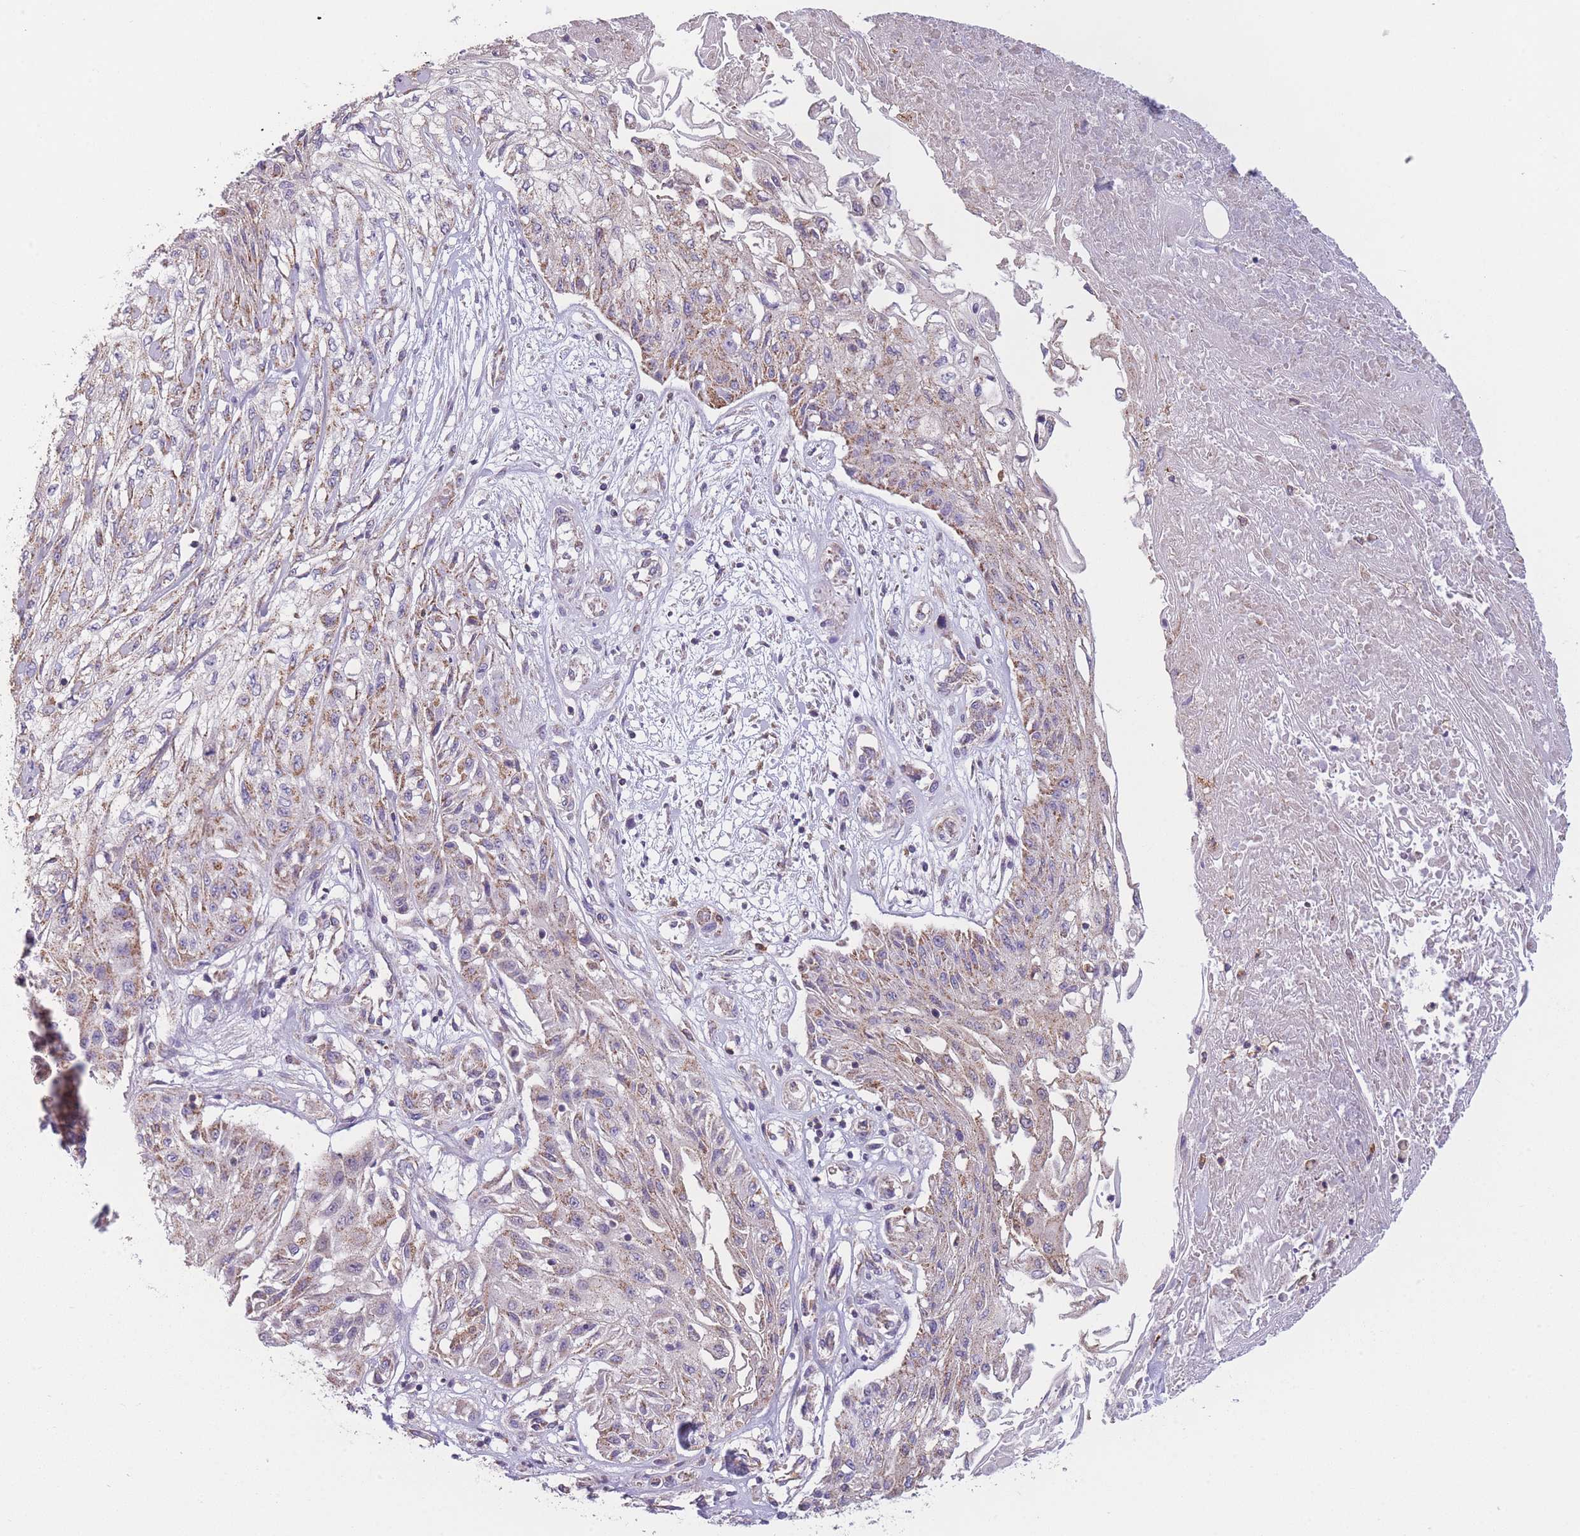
{"staining": {"intensity": "moderate", "quantity": "25%-75%", "location": "cytoplasmic/membranous"}, "tissue": "skin cancer", "cell_type": "Tumor cells", "image_type": "cancer", "snomed": [{"axis": "morphology", "description": "Squamous cell carcinoma, NOS"}, {"axis": "morphology", "description": "Squamous cell carcinoma, metastatic, NOS"}, {"axis": "topography", "description": "Skin"}, {"axis": "topography", "description": "Lymph node"}], "caption": "This histopathology image shows skin squamous cell carcinoma stained with immunohistochemistry to label a protein in brown. The cytoplasmic/membranous of tumor cells show moderate positivity for the protein. Nuclei are counter-stained blue.", "gene": "PRAM1", "patient": {"sex": "male", "age": 75}}